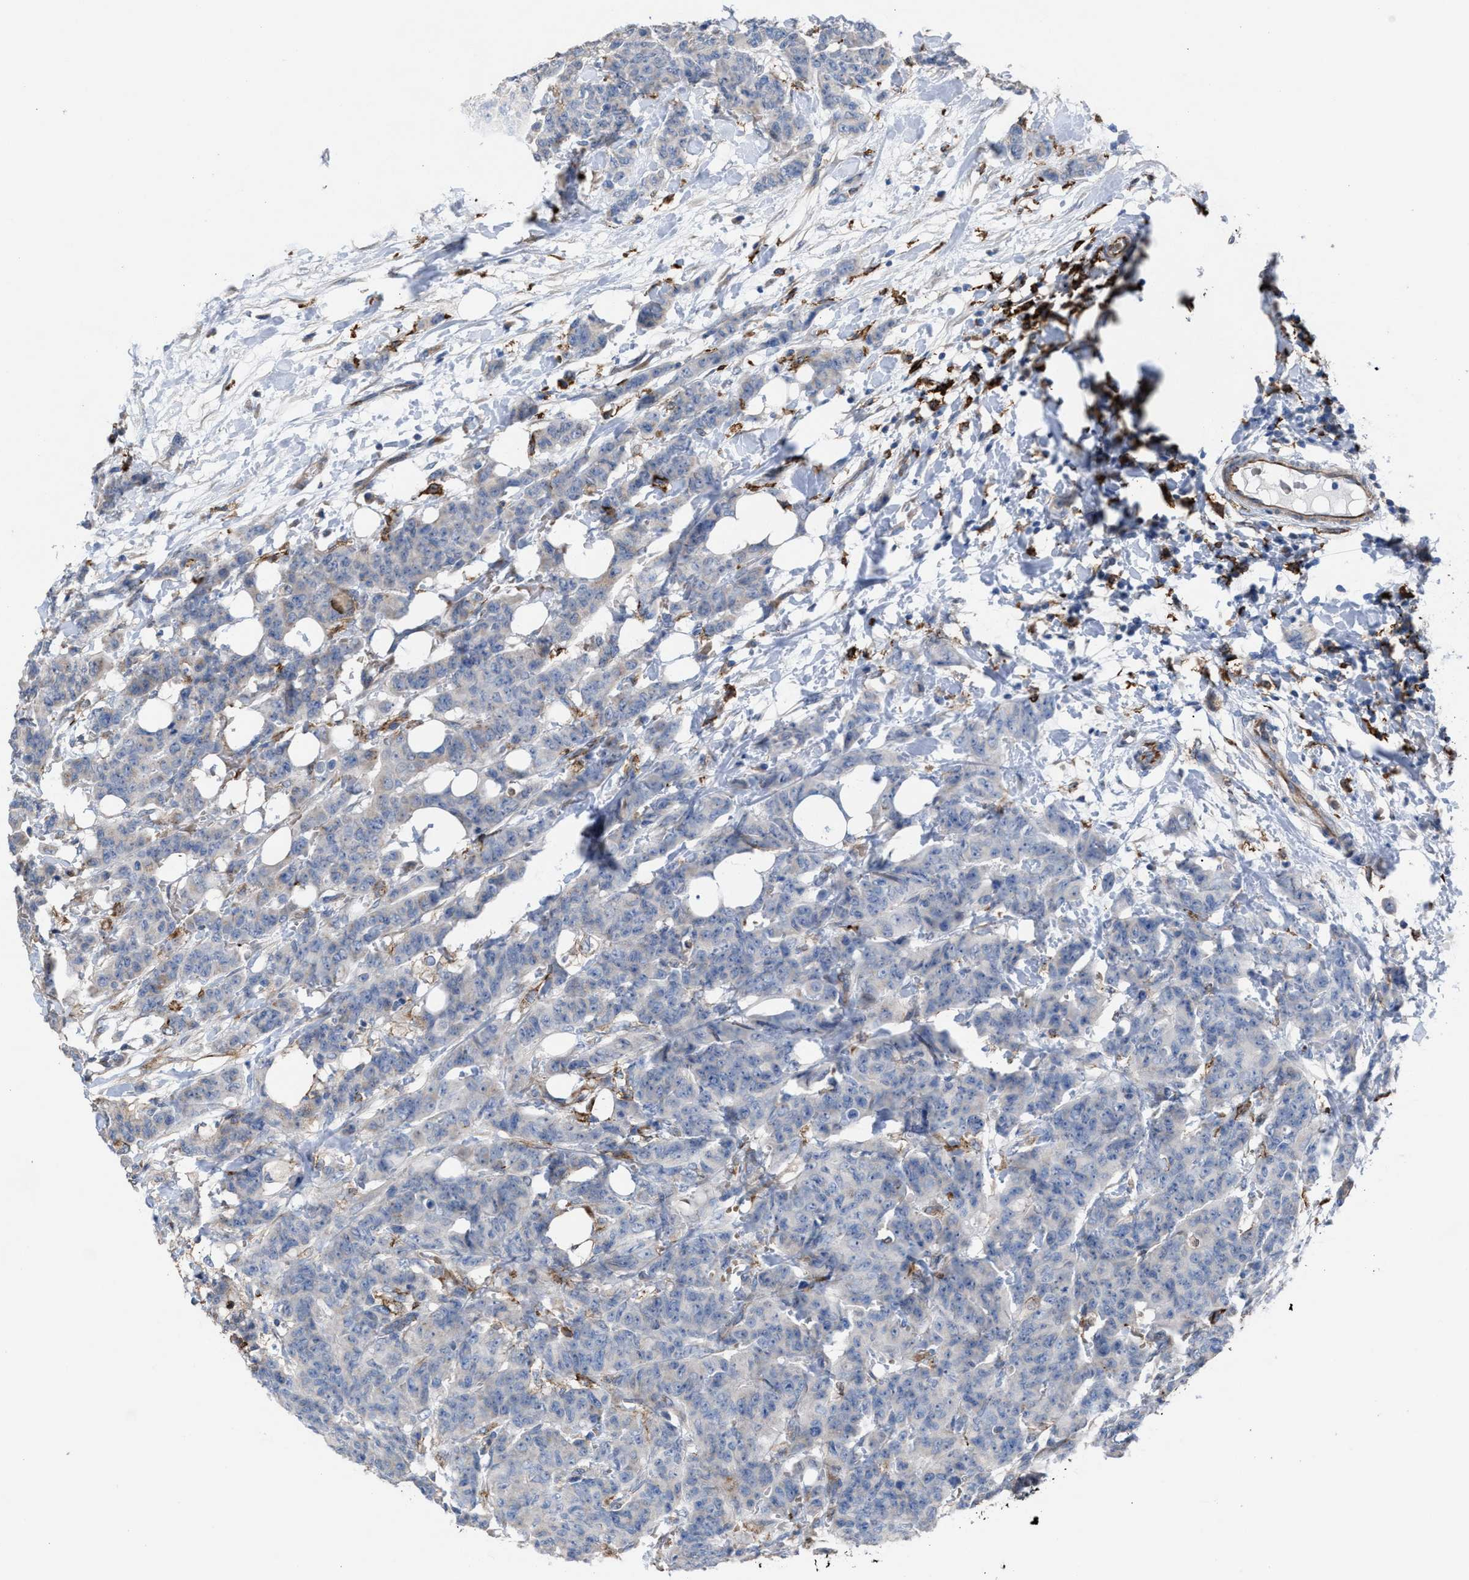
{"staining": {"intensity": "negative", "quantity": "none", "location": "none"}, "tissue": "breast cancer", "cell_type": "Tumor cells", "image_type": "cancer", "snomed": [{"axis": "morphology", "description": "Normal tissue, NOS"}, {"axis": "morphology", "description": "Duct carcinoma"}, {"axis": "topography", "description": "Breast"}], "caption": "Tumor cells are negative for brown protein staining in breast cancer (intraductal carcinoma). (Stains: DAB immunohistochemistry (IHC) with hematoxylin counter stain, Microscopy: brightfield microscopy at high magnification).", "gene": "SLC47A1", "patient": {"sex": "female", "age": 40}}